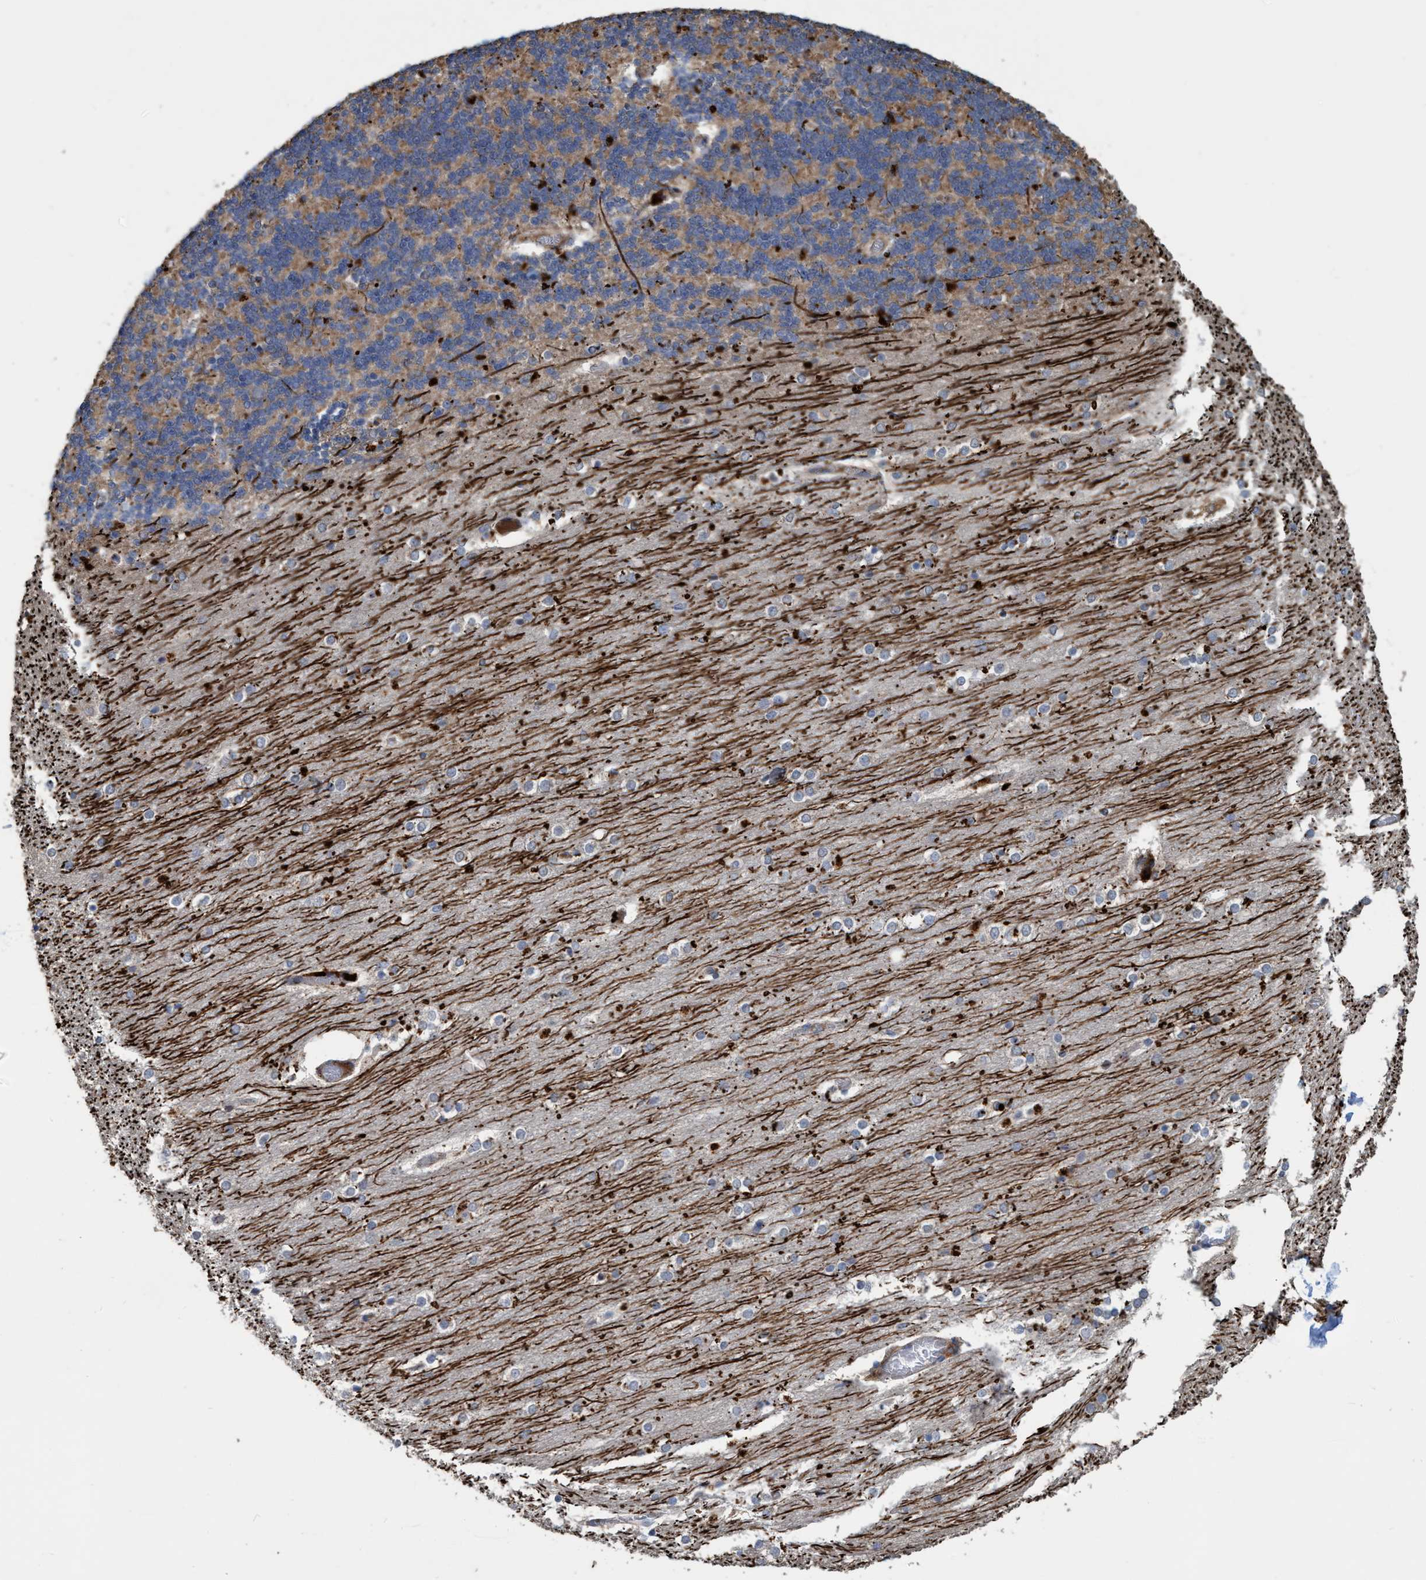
{"staining": {"intensity": "moderate", "quantity": "25%-75%", "location": "cytoplasmic/membranous"}, "tissue": "cerebellum", "cell_type": "Cells in granular layer", "image_type": "normal", "snomed": [{"axis": "morphology", "description": "Normal tissue, NOS"}, {"axis": "topography", "description": "Cerebellum"}], "caption": "Moderate cytoplasmic/membranous staining for a protein is identified in approximately 25%-75% of cells in granular layer of benign cerebellum using IHC.", "gene": "BBS9", "patient": {"sex": "female", "age": 54}}